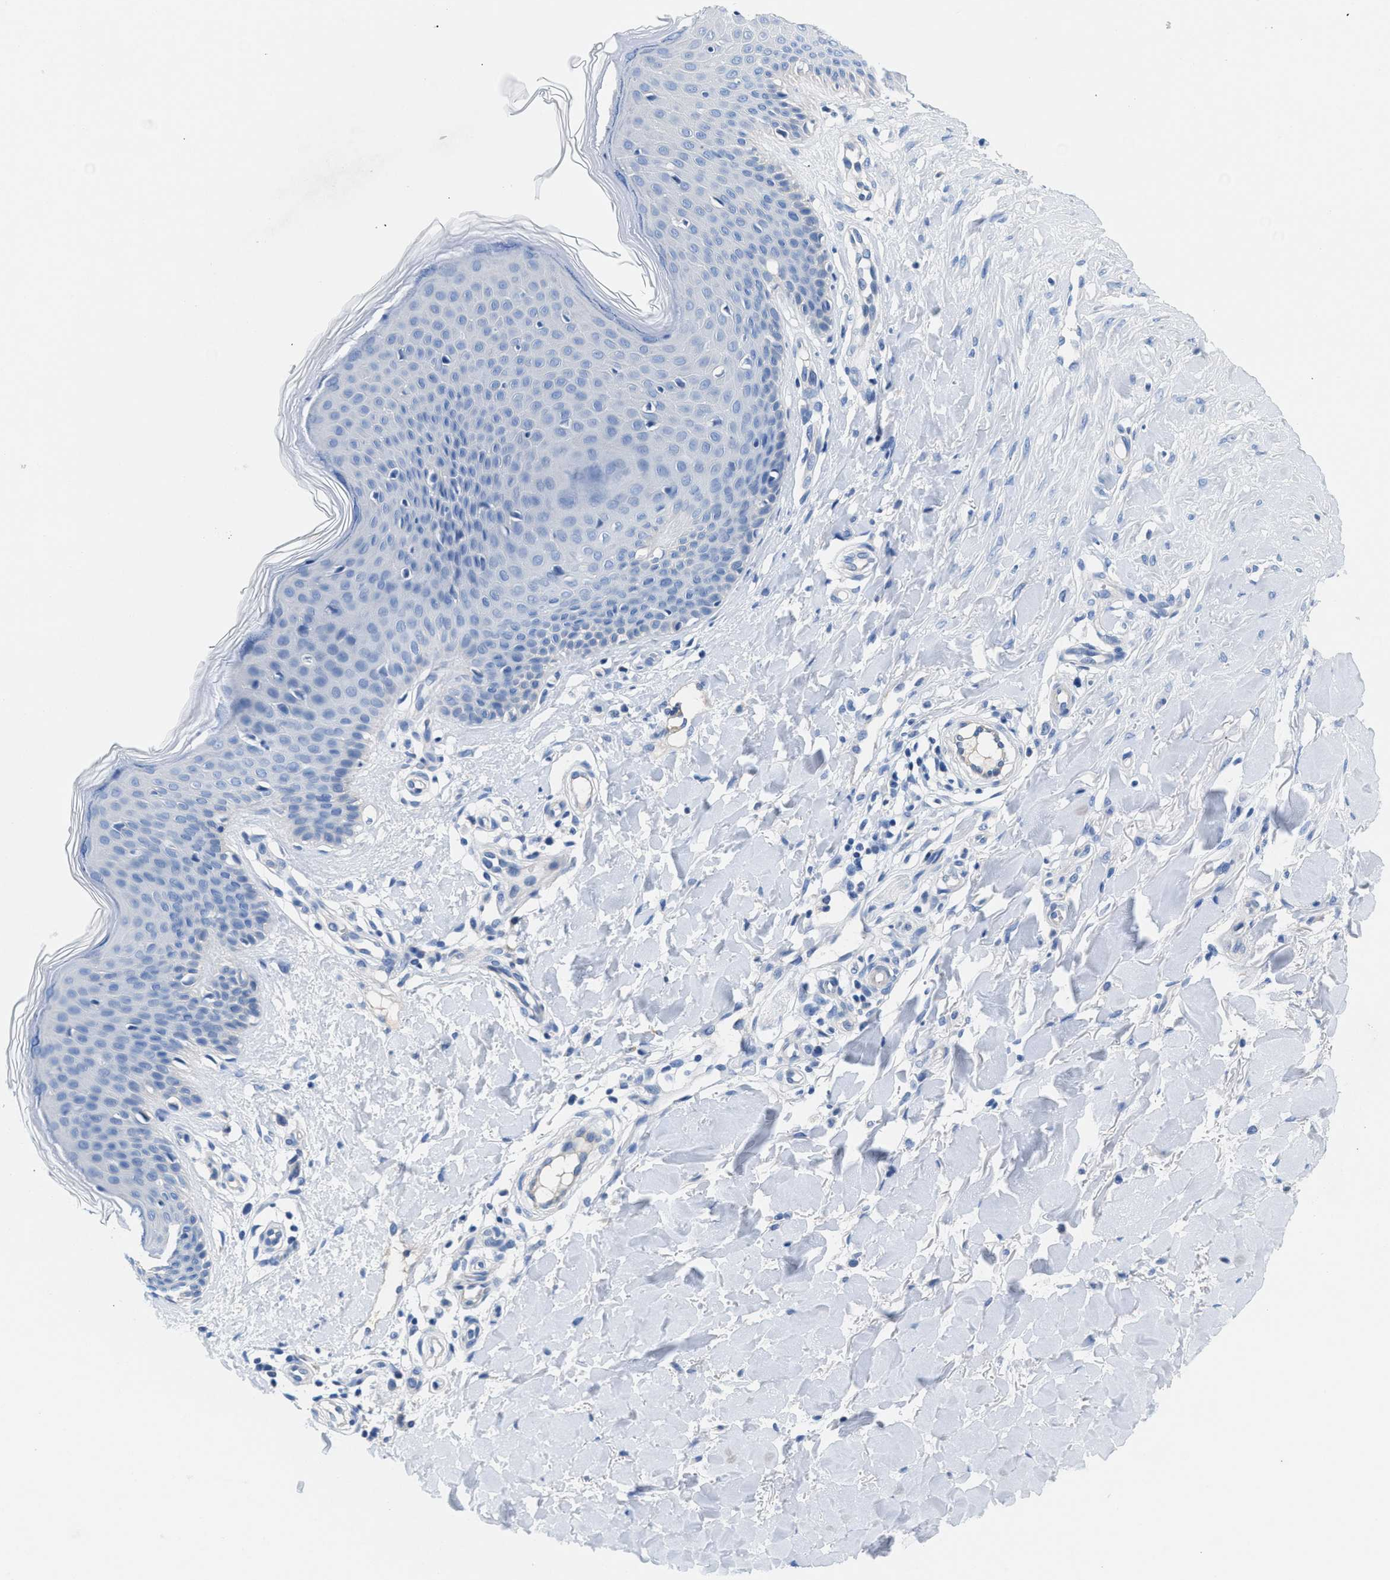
{"staining": {"intensity": "negative", "quantity": "none", "location": "none"}, "tissue": "skin", "cell_type": "Fibroblasts", "image_type": "normal", "snomed": [{"axis": "morphology", "description": "Normal tissue, NOS"}, {"axis": "topography", "description": "Skin"}], "caption": "DAB (3,3'-diaminobenzidine) immunohistochemical staining of normal skin reveals no significant positivity in fibroblasts.", "gene": "SLFN13", "patient": {"sex": "male", "age": 41}}